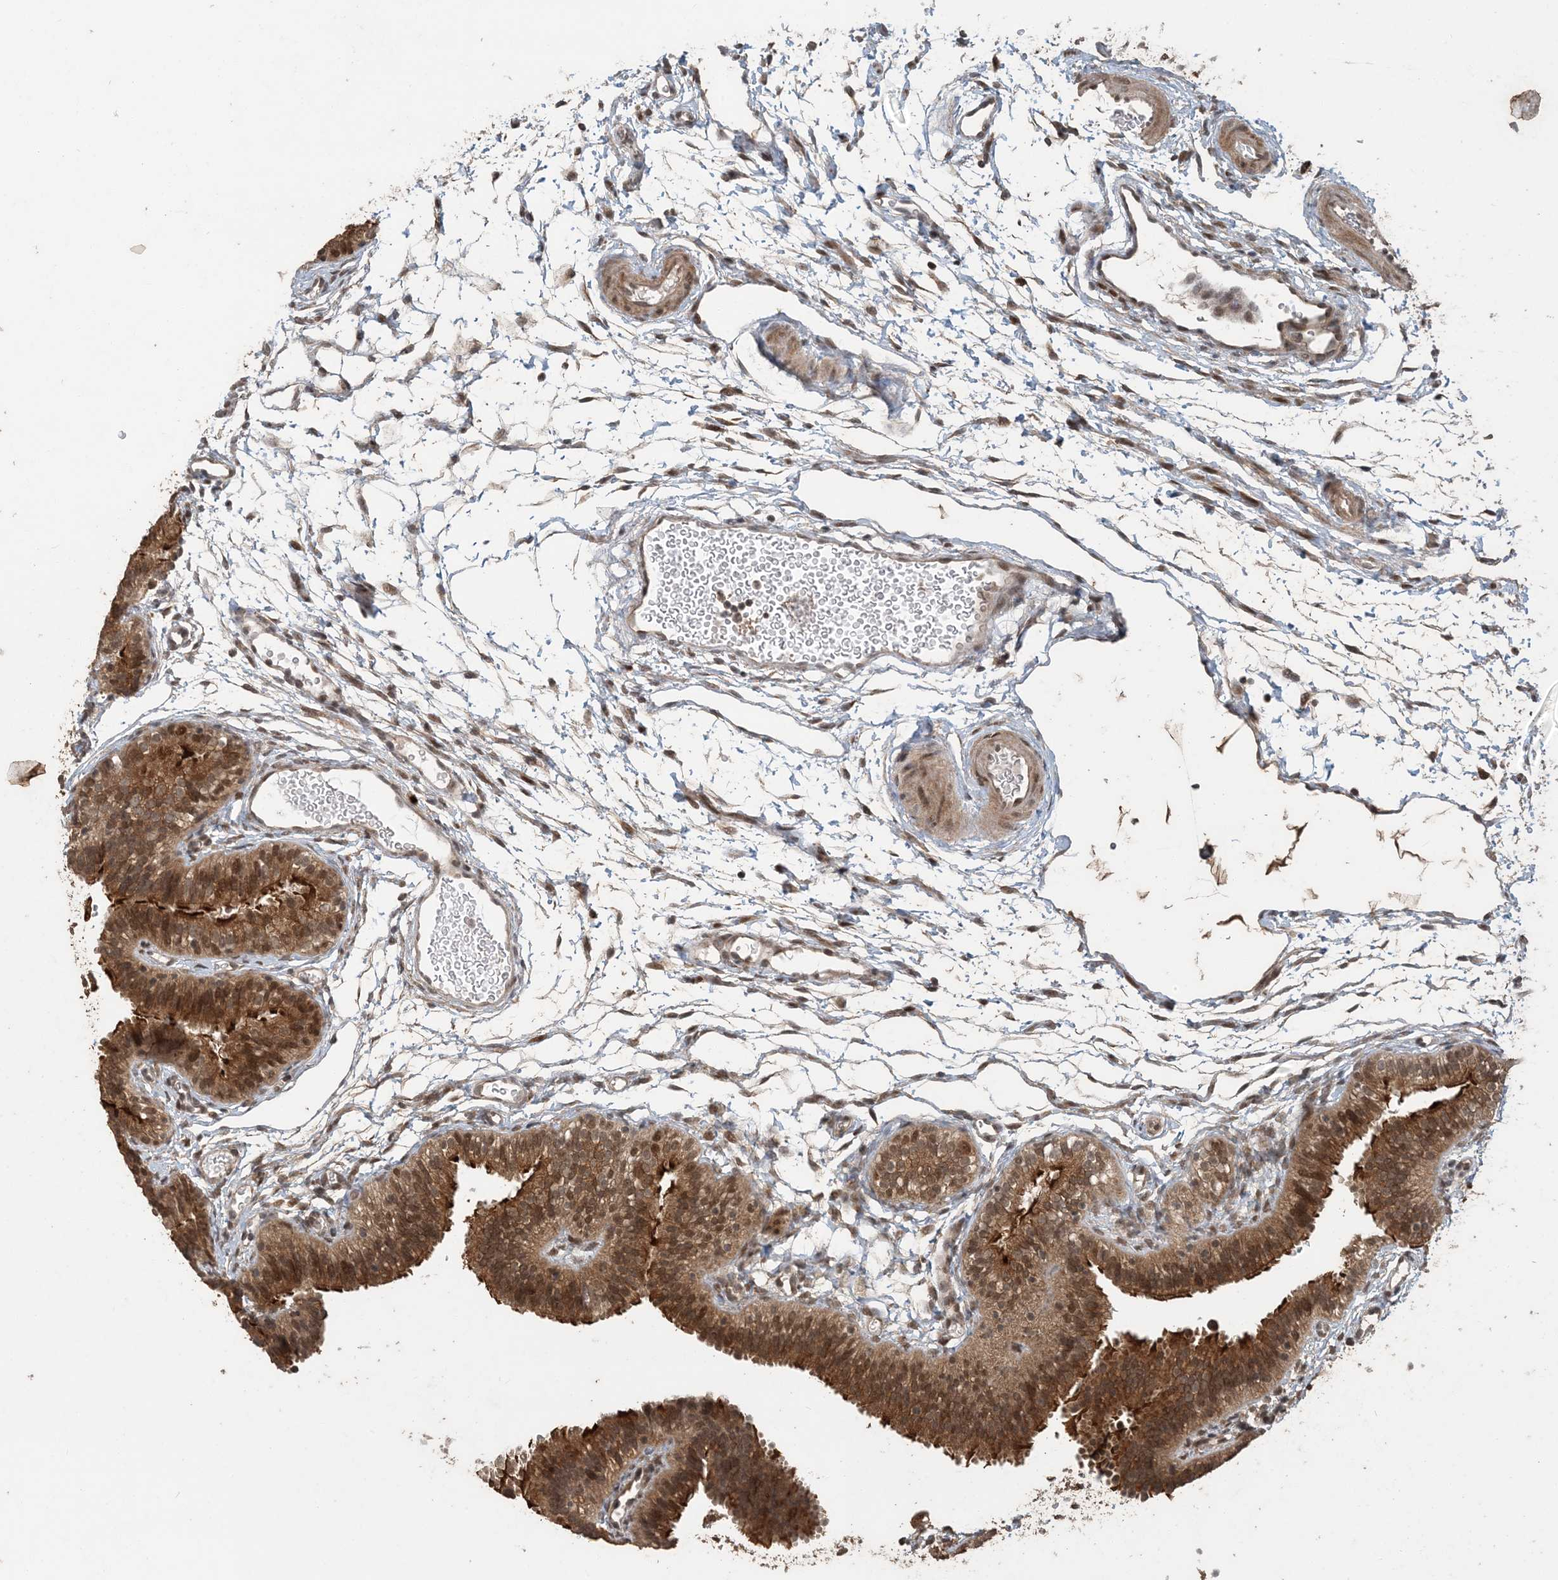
{"staining": {"intensity": "moderate", "quantity": ">75%", "location": "cytoplasmic/membranous,nuclear"}, "tissue": "fallopian tube", "cell_type": "Glandular cells", "image_type": "normal", "snomed": [{"axis": "morphology", "description": "Normal tissue, NOS"}, {"axis": "topography", "description": "Fallopian tube"}], "caption": "IHC (DAB) staining of unremarkable fallopian tube shows moderate cytoplasmic/membranous,nuclear protein expression in about >75% of glandular cells. The protein of interest is stained brown, and the nuclei are stained in blue (DAB IHC with brightfield microscopy, high magnification).", "gene": "ATP13A2", "patient": {"sex": "female", "age": 35}}